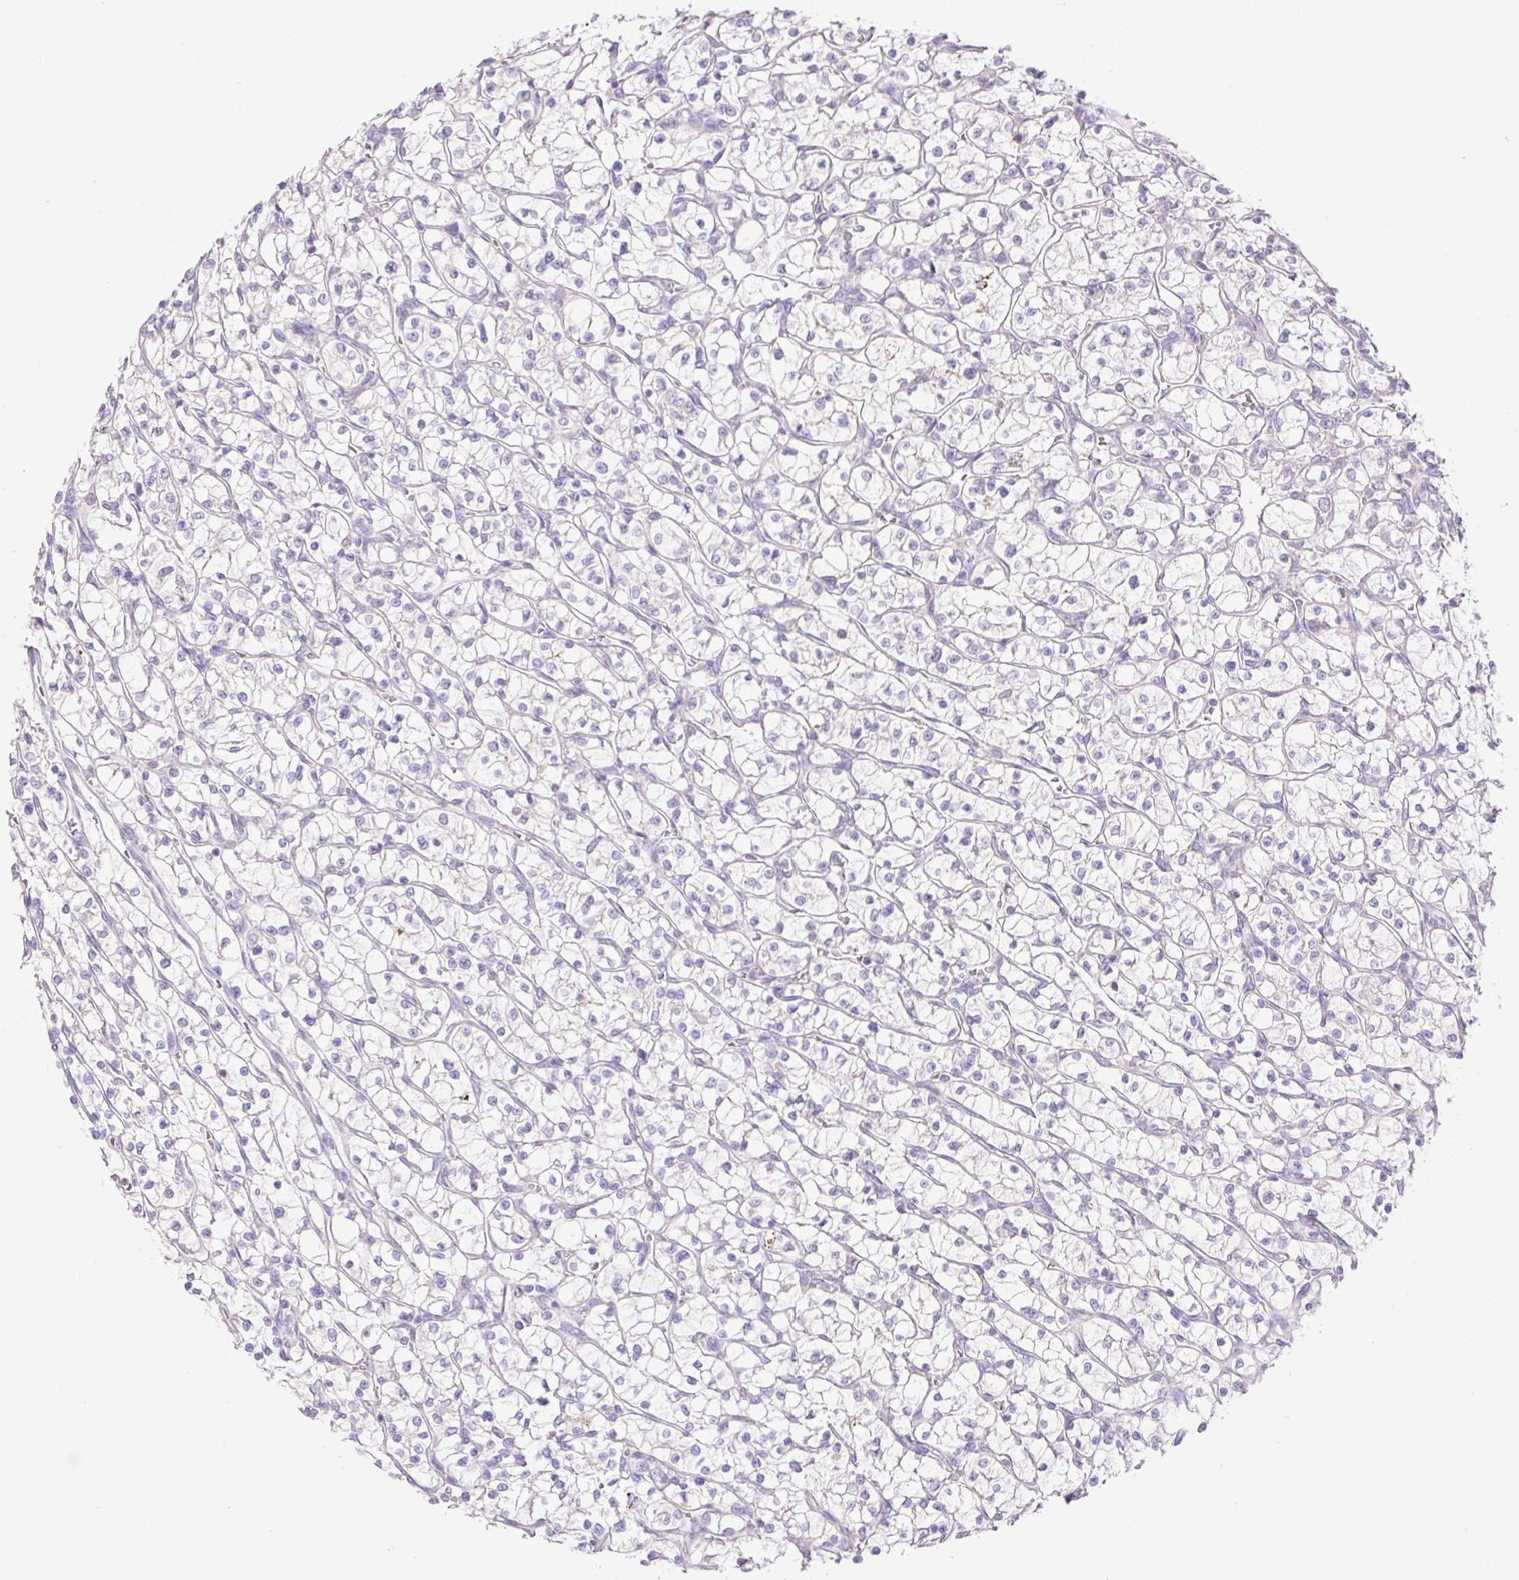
{"staining": {"intensity": "negative", "quantity": "none", "location": "none"}, "tissue": "renal cancer", "cell_type": "Tumor cells", "image_type": "cancer", "snomed": [{"axis": "morphology", "description": "Adenocarcinoma, NOS"}, {"axis": "topography", "description": "Kidney"}], "caption": "Tumor cells are negative for brown protein staining in renal adenocarcinoma. (Stains: DAB (3,3'-diaminobenzidine) immunohistochemistry with hematoxylin counter stain, Microscopy: brightfield microscopy at high magnification).", "gene": "VPS25", "patient": {"sex": "female", "age": 64}}